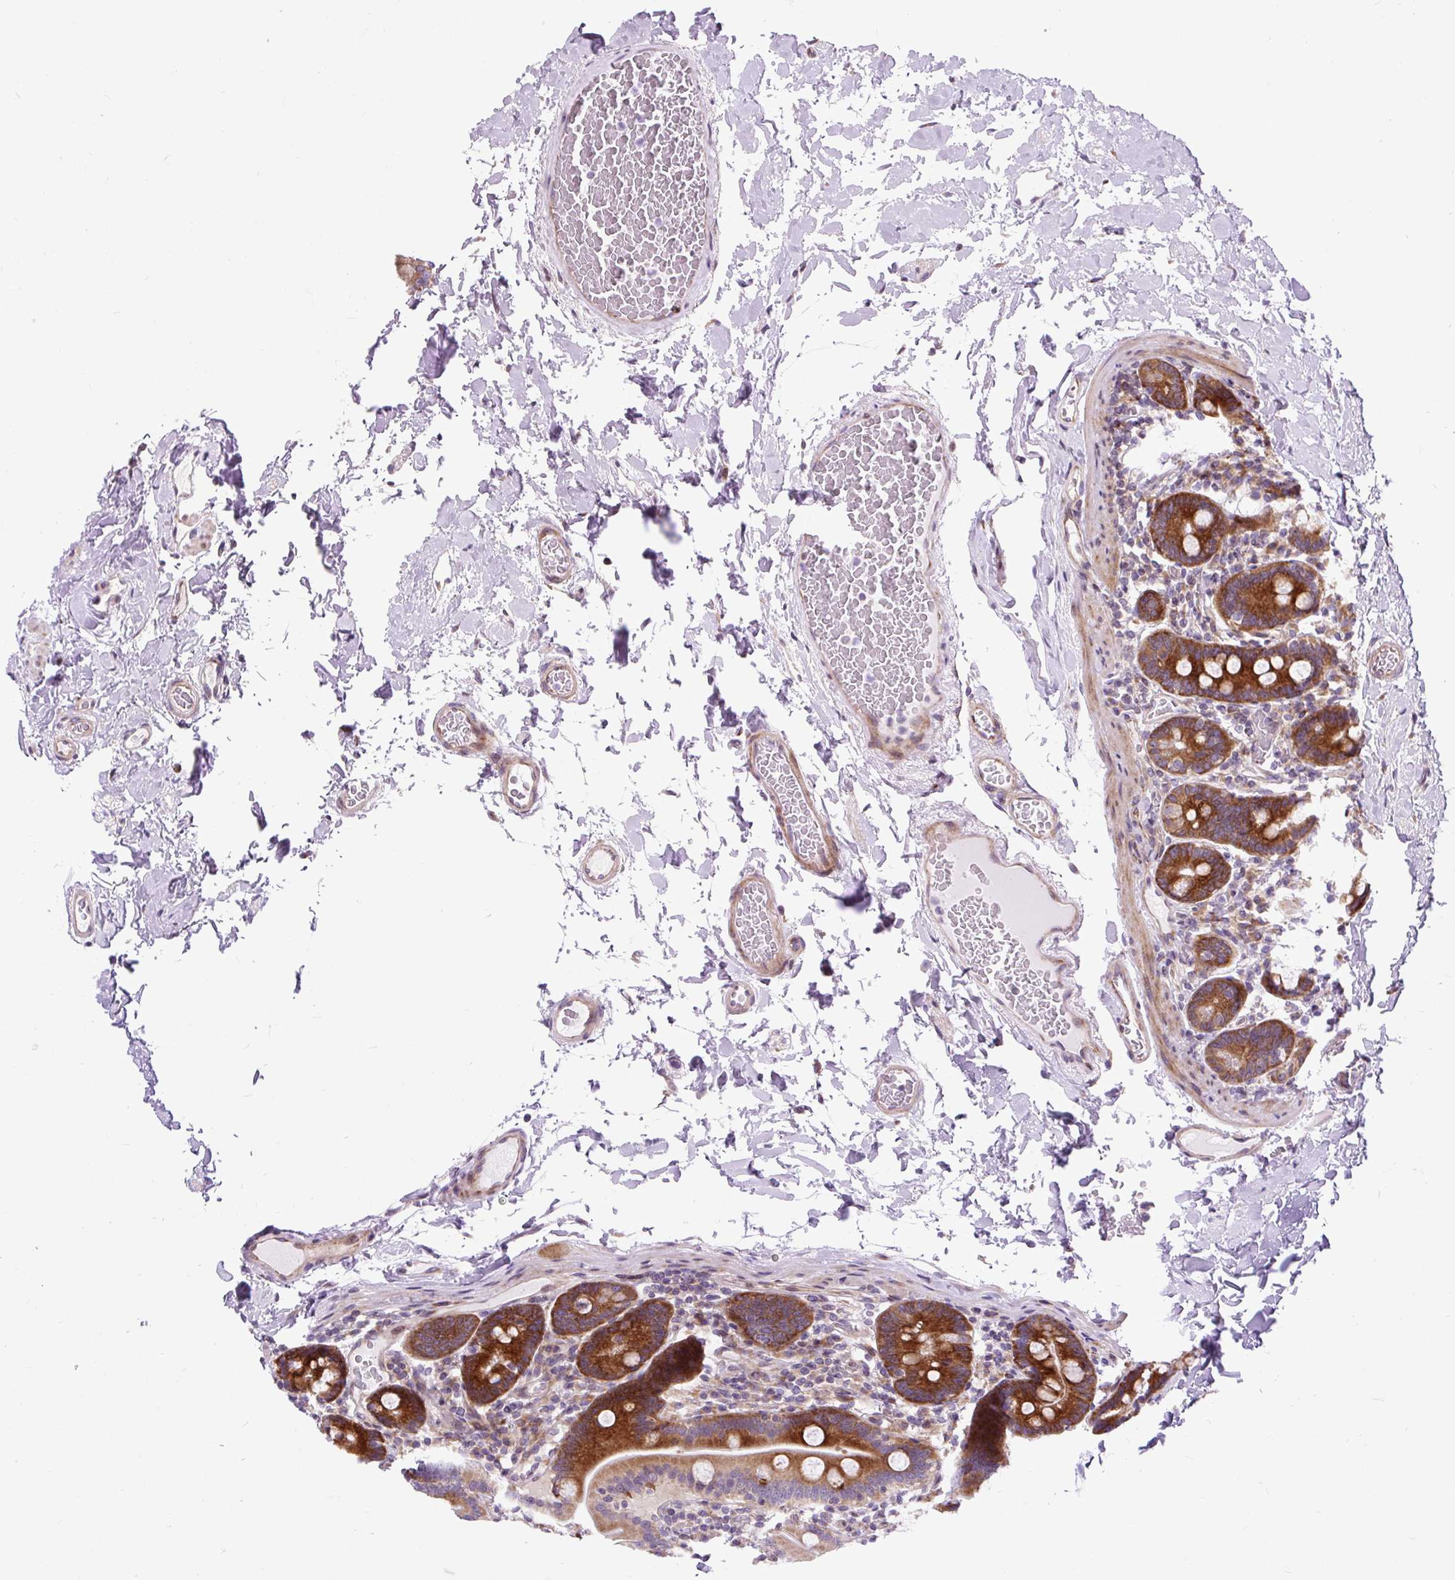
{"staining": {"intensity": "strong", "quantity": ">75%", "location": "cytoplasmic/membranous"}, "tissue": "duodenum", "cell_type": "Glandular cells", "image_type": "normal", "snomed": [{"axis": "morphology", "description": "Normal tissue, NOS"}, {"axis": "topography", "description": "Duodenum"}], "caption": "Immunohistochemical staining of normal duodenum reveals >75% levels of strong cytoplasmic/membranous protein positivity in about >75% of glandular cells.", "gene": "CISD3", "patient": {"sex": "male", "age": 55}}